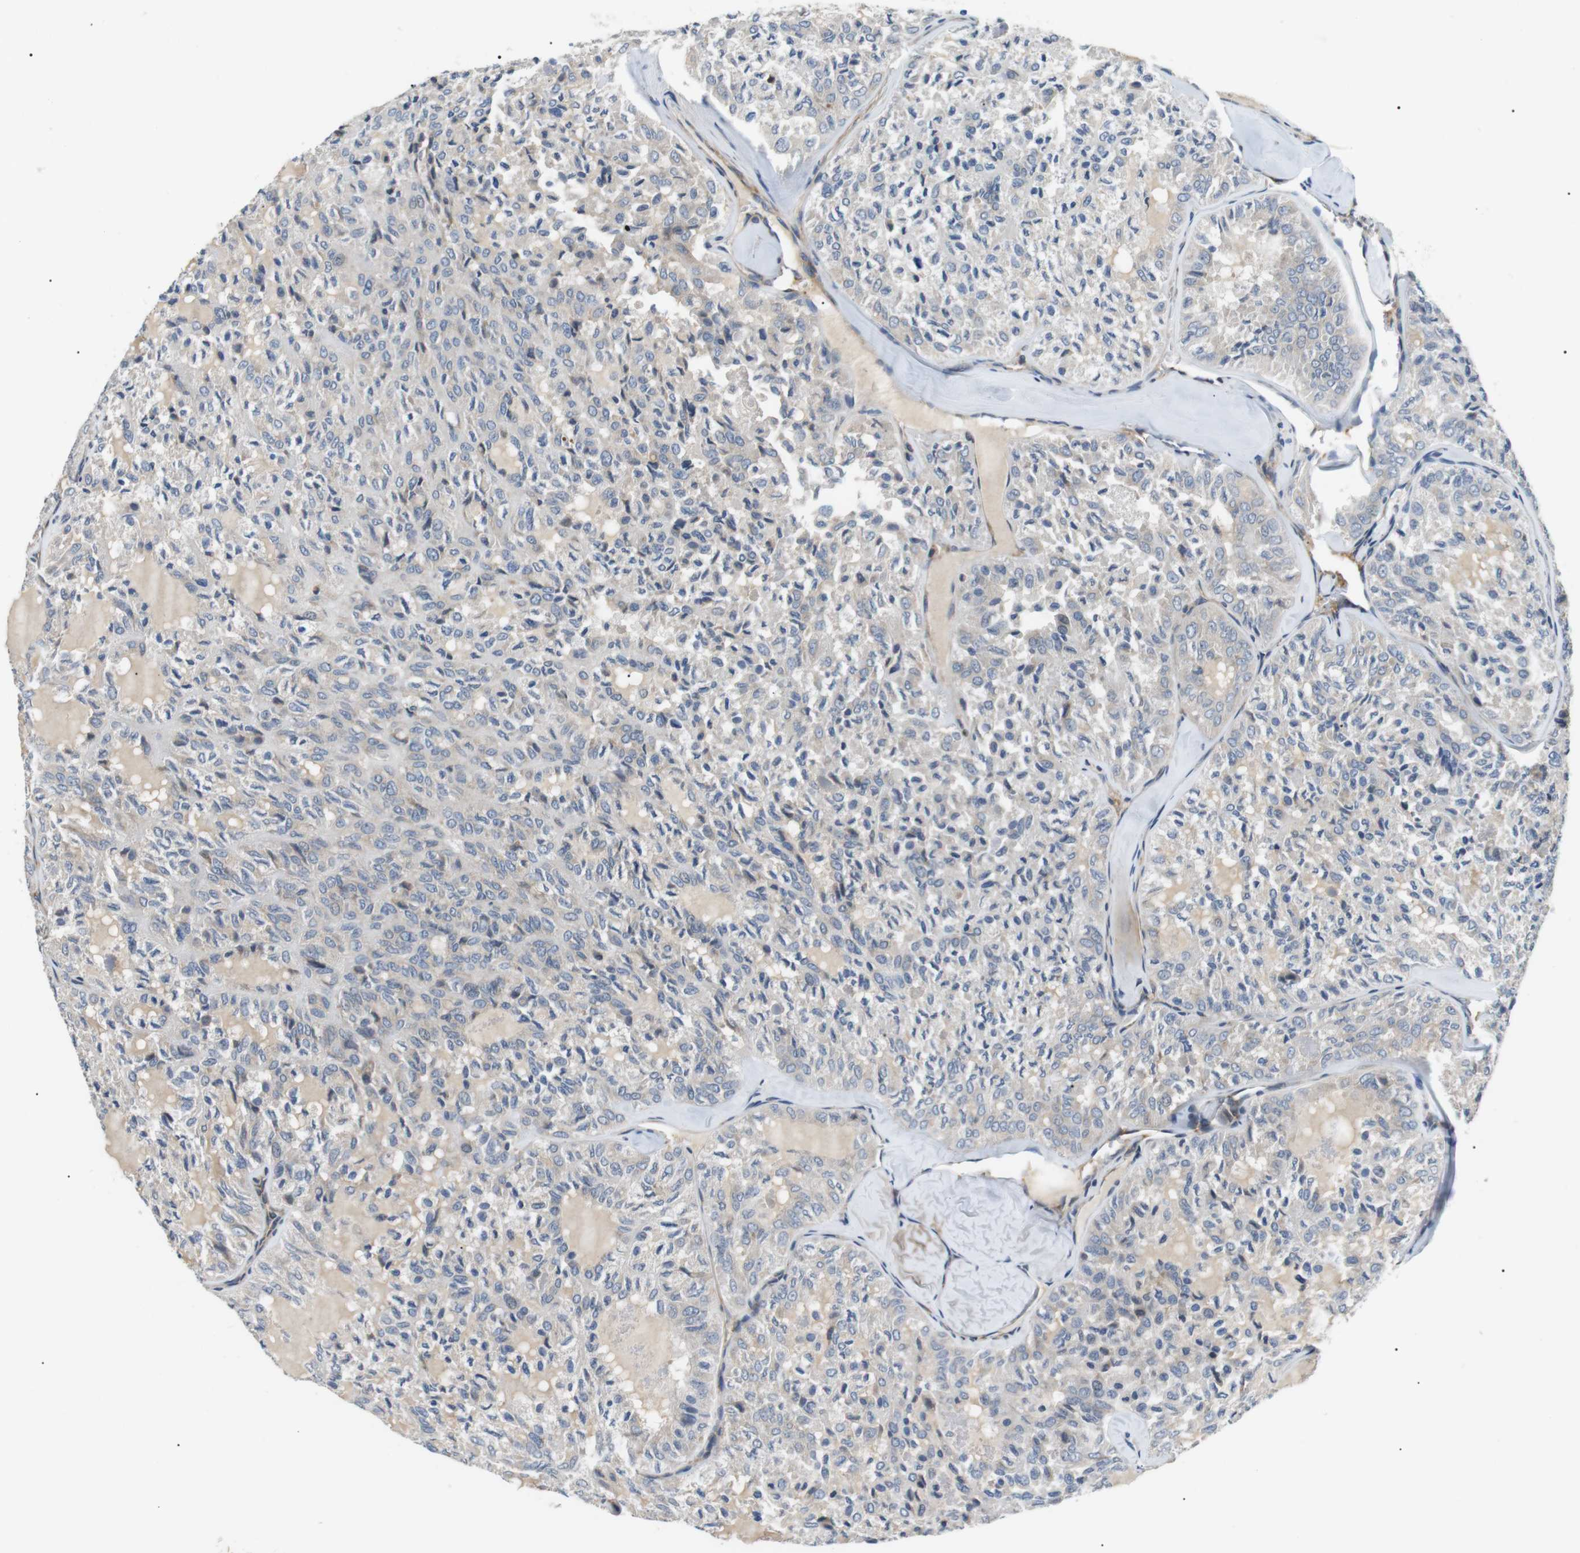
{"staining": {"intensity": "negative", "quantity": "none", "location": "none"}, "tissue": "thyroid cancer", "cell_type": "Tumor cells", "image_type": "cancer", "snomed": [{"axis": "morphology", "description": "Follicular adenoma carcinoma, NOS"}, {"axis": "topography", "description": "Thyroid gland"}], "caption": "DAB (3,3'-diaminobenzidine) immunohistochemical staining of follicular adenoma carcinoma (thyroid) reveals no significant expression in tumor cells.", "gene": "DIPK1A", "patient": {"sex": "male", "age": 75}}